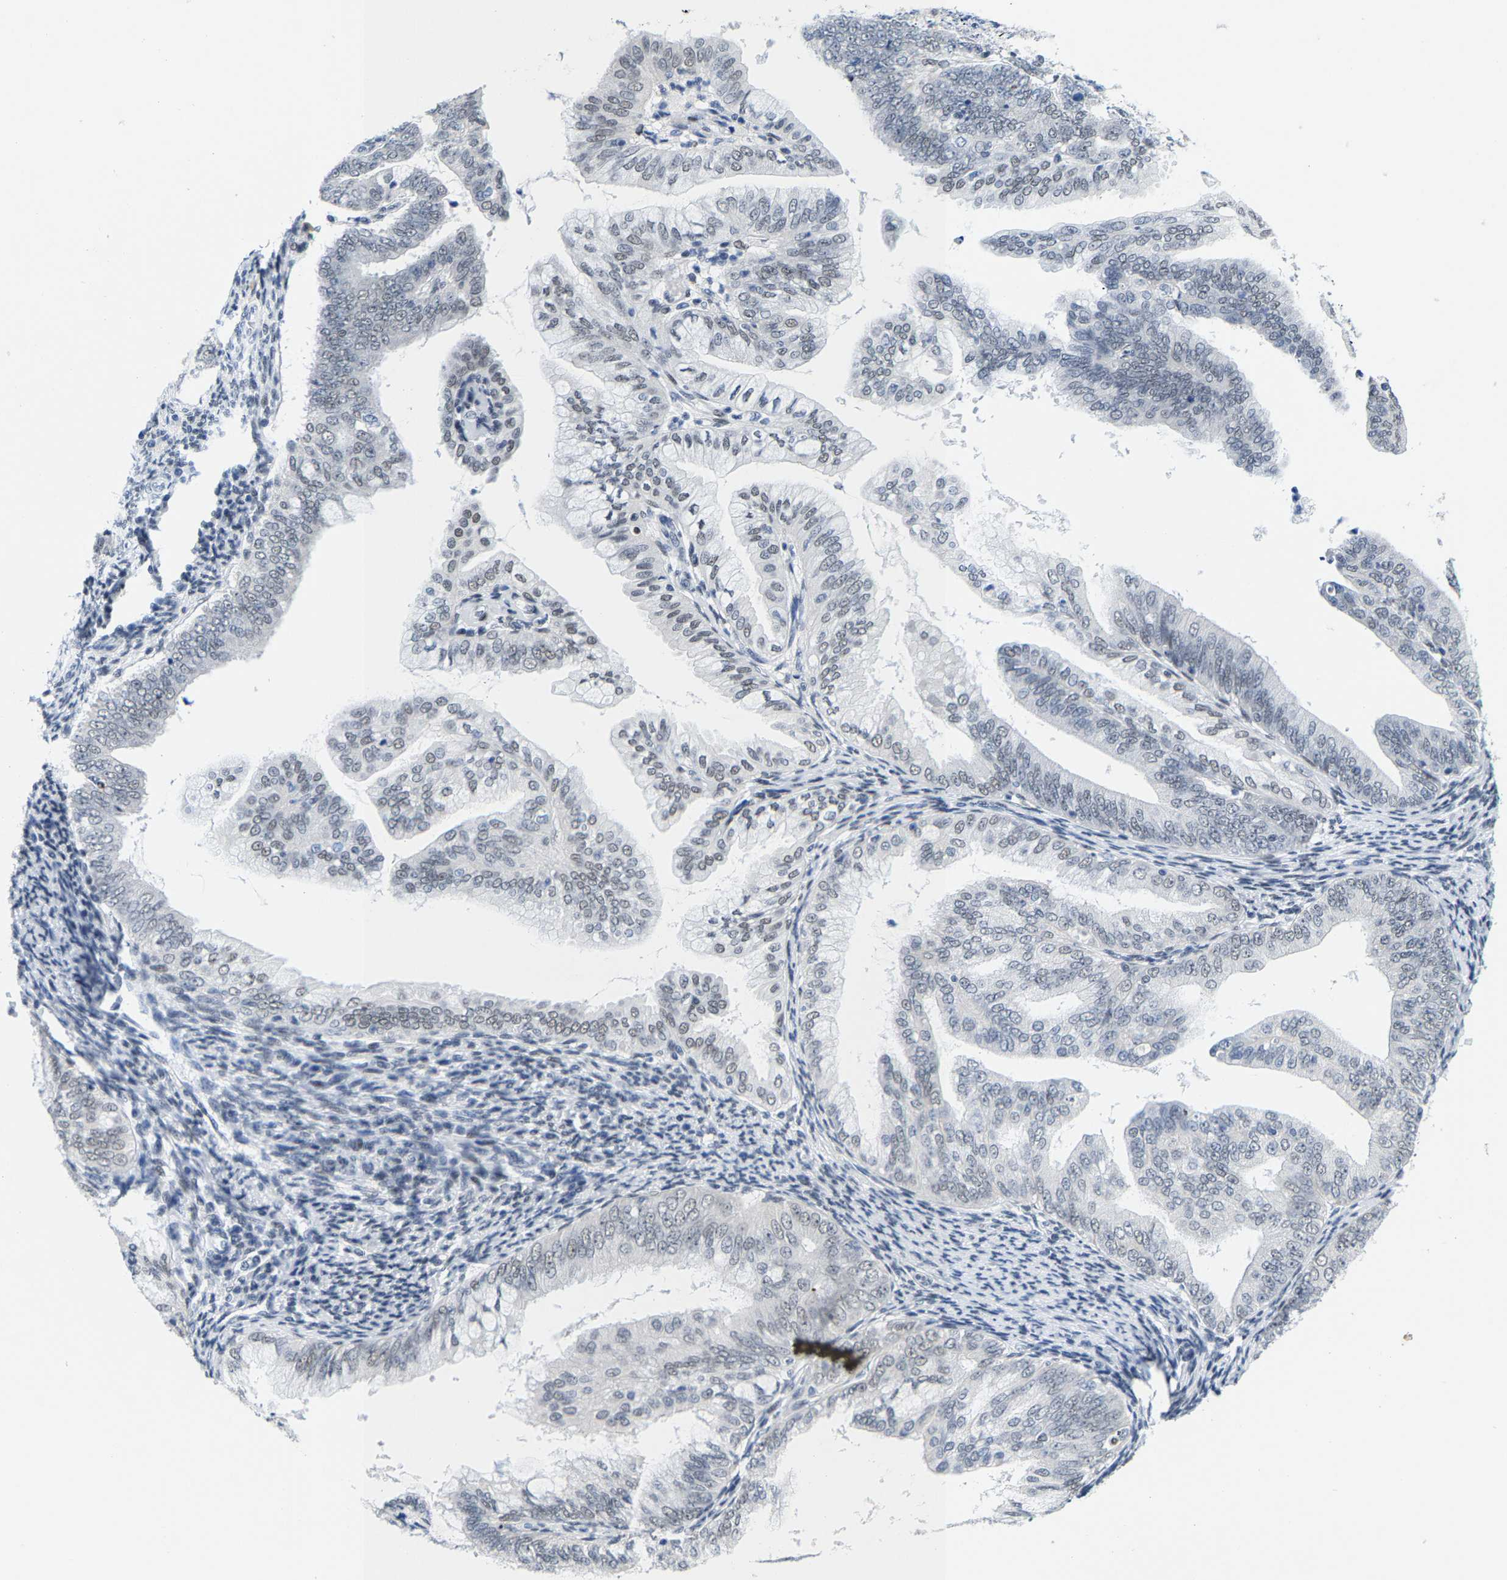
{"staining": {"intensity": "negative", "quantity": "none", "location": "none"}, "tissue": "endometrial cancer", "cell_type": "Tumor cells", "image_type": "cancer", "snomed": [{"axis": "morphology", "description": "Adenocarcinoma, NOS"}, {"axis": "topography", "description": "Endometrium"}], "caption": "Endometrial cancer (adenocarcinoma) was stained to show a protein in brown. There is no significant expression in tumor cells.", "gene": "SETD1B", "patient": {"sex": "female", "age": 63}}